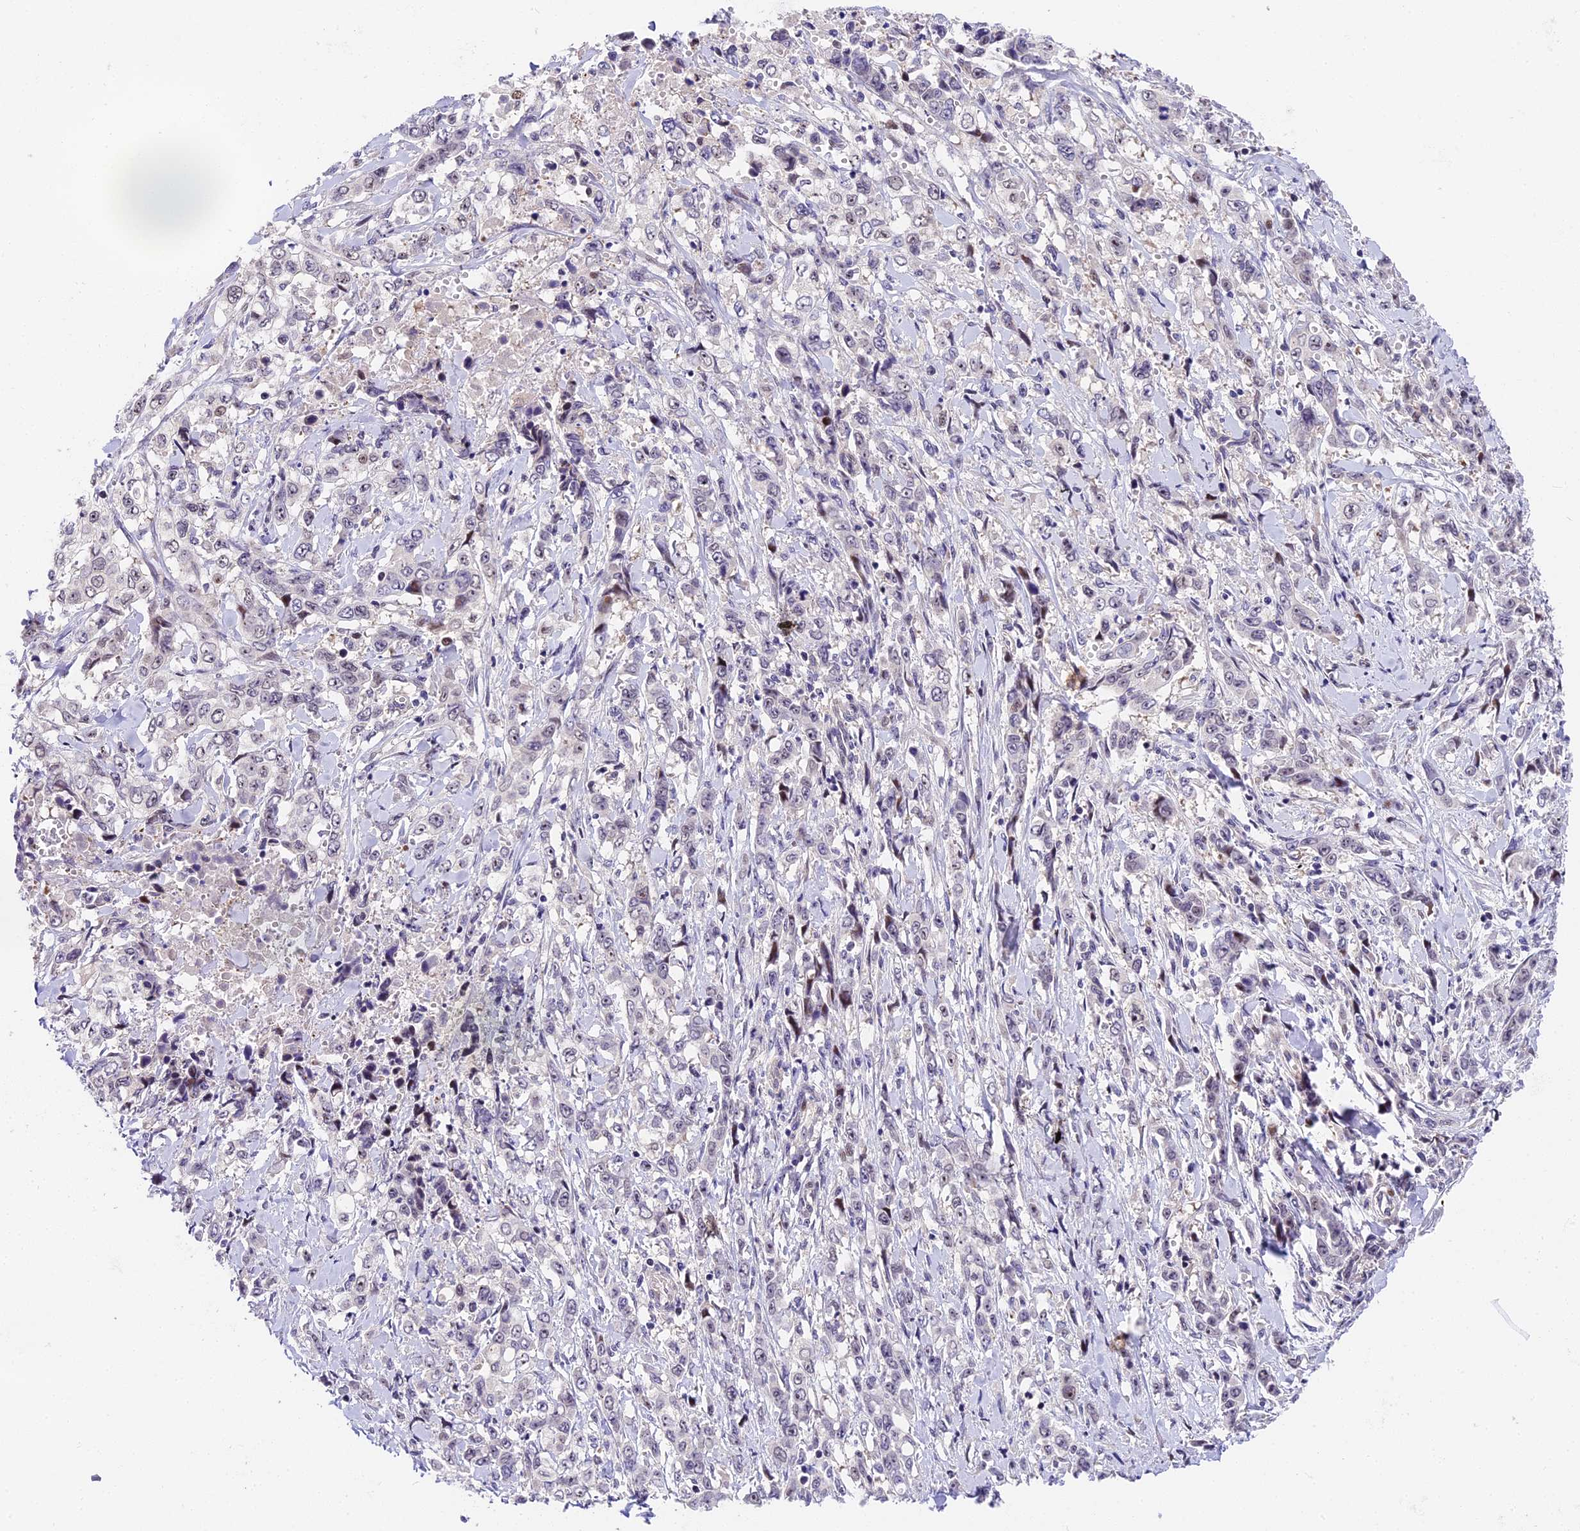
{"staining": {"intensity": "weak", "quantity": "<25%", "location": "nuclear"}, "tissue": "stomach cancer", "cell_type": "Tumor cells", "image_type": "cancer", "snomed": [{"axis": "morphology", "description": "Adenocarcinoma, NOS"}, {"axis": "topography", "description": "Stomach, upper"}], "caption": "This photomicrograph is of stomach cancer (adenocarcinoma) stained with immunohistochemistry (IHC) to label a protein in brown with the nuclei are counter-stained blue. There is no positivity in tumor cells.", "gene": "MIDN", "patient": {"sex": "male", "age": 62}}